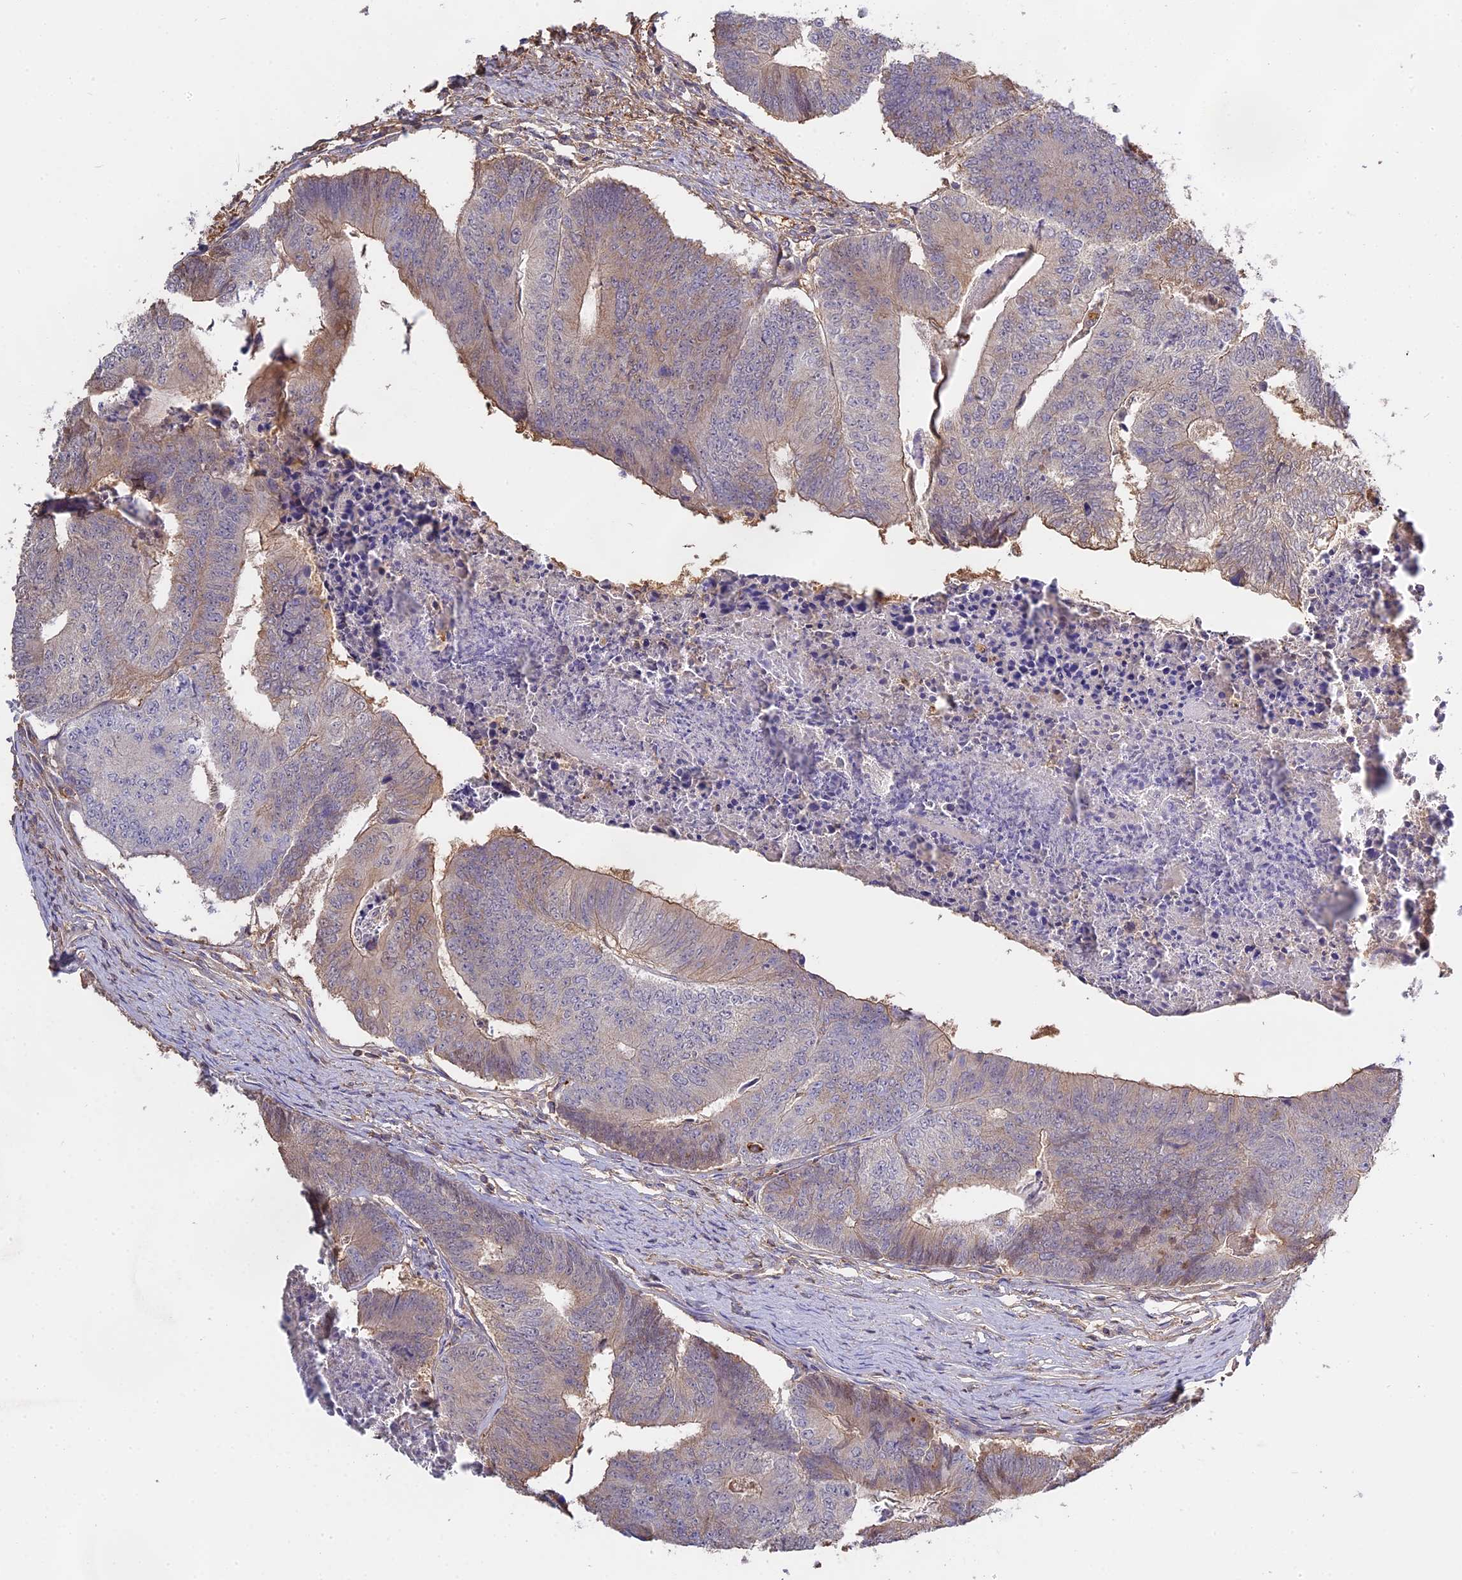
{"staining": {"intensity": "weak", "quantity": "25%-75%", "location": "cytoplasmic/membranous"}, "tissue": "colorectal cancer", "cell_type": "Tumor cells", "image_type": "cancer", "snomed": [{"axis": "morphology", "description": "Adenocarcinoma, NOS"}, {"axis": "topography", "description": "Colon"}], "caption": "This histopathology image demonstrates colorectal cancer stained with immunohistochemistry (IHC) to label a protein in brown. The cytoplasmic/membranous of tumor cells show weak positivity for the protein. Nuclei are counter-stained blue.", "gene": "CFAP119", "patient": {"sex": "female", "age": 67}}